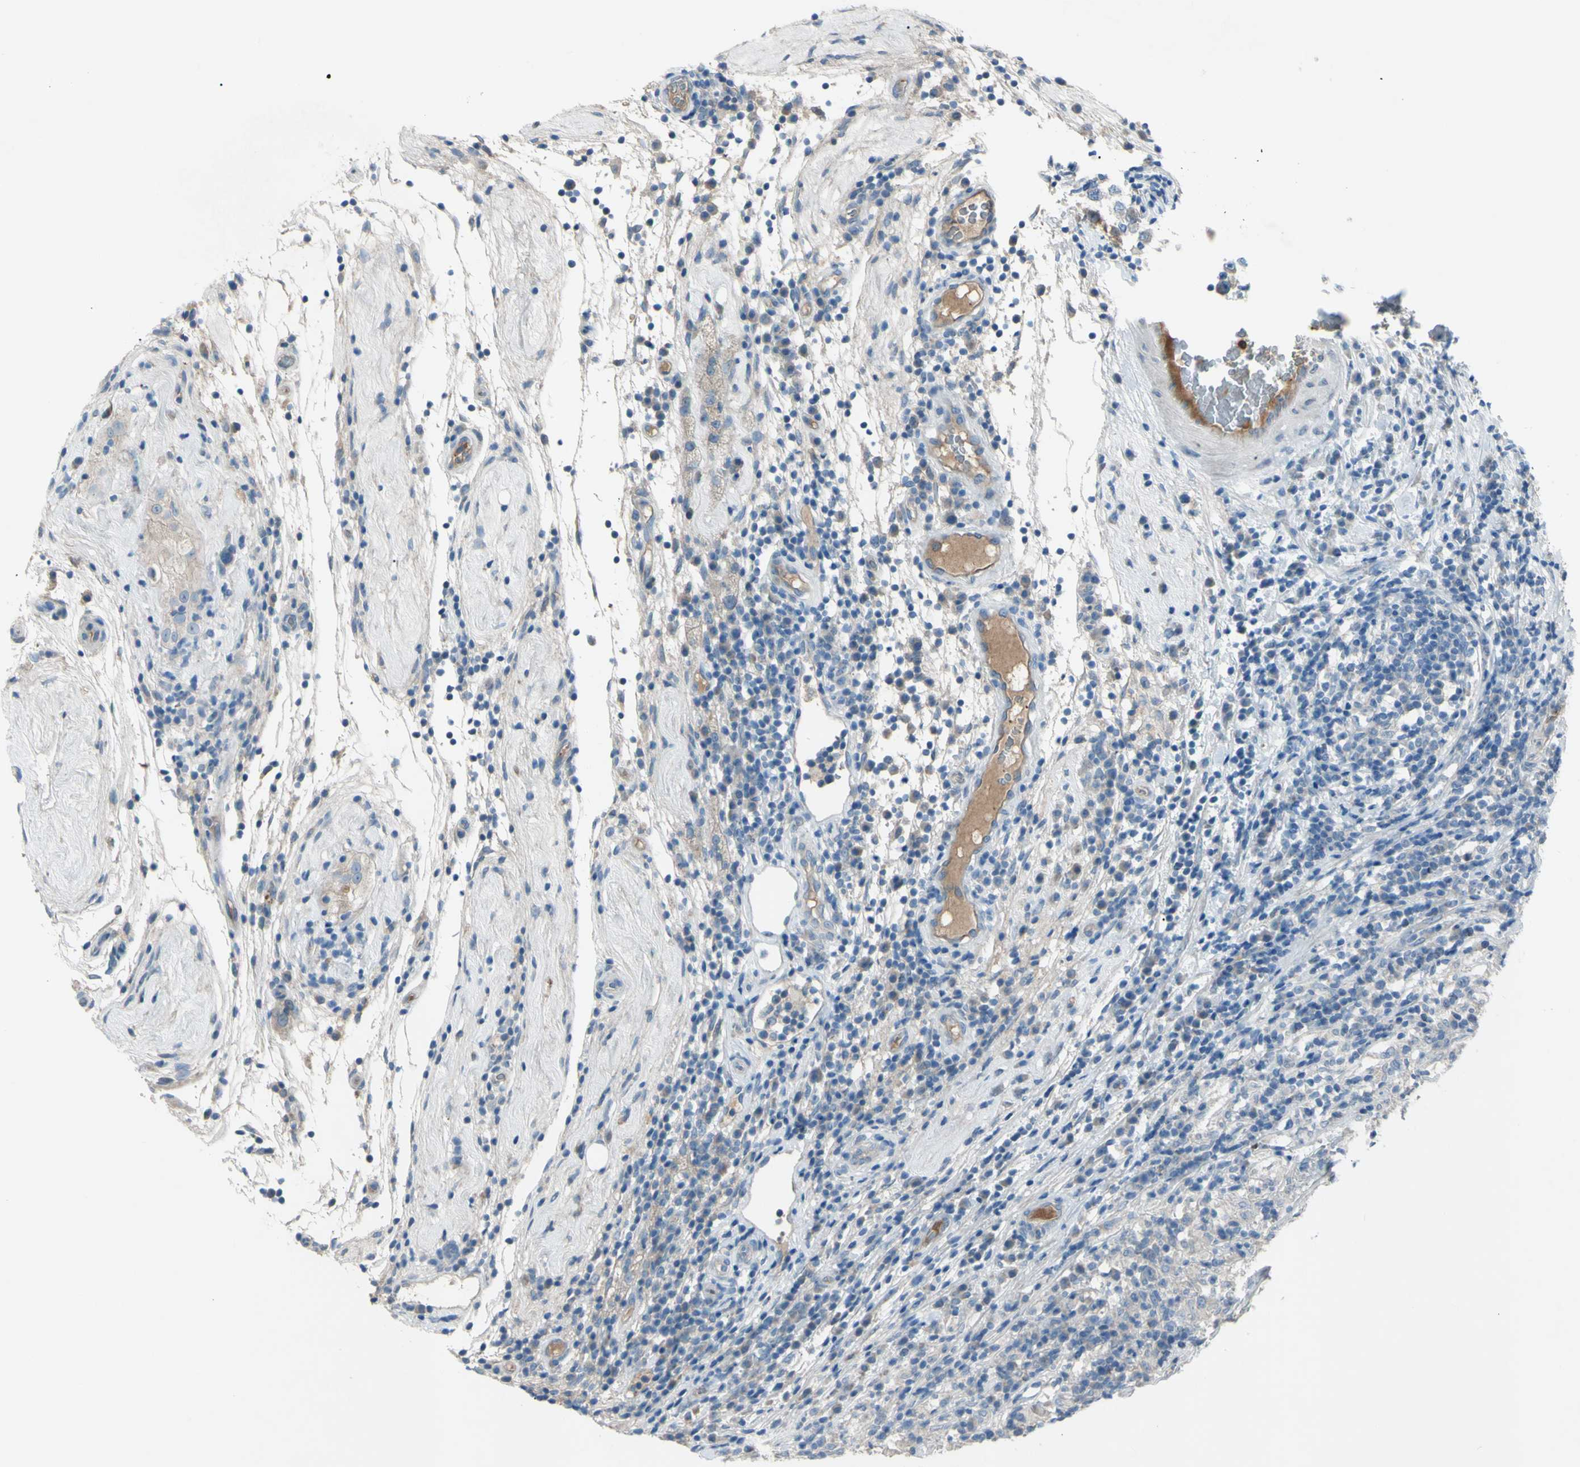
{"staining": {"intensity": "weak", "quantity": "25%-75%", "location": "cytoplasmic/membranous"}, "tissue": "testis cancer", "cell_type": "Tumor cells", "image_type": "cancer", "snomed": [{"axis": "morphology", "description": "Seminoma, NOS"}, {"axis": "topography", "description": "Testis"}], "caption": "Testis seminoma tissue shows weak cytoplasmic/membranous staining in about 25%-75% of tumor cells, visualized by immunohistochemistry.", "gene": "ATRN", "patient": {"sex": "male", "age": 43}}